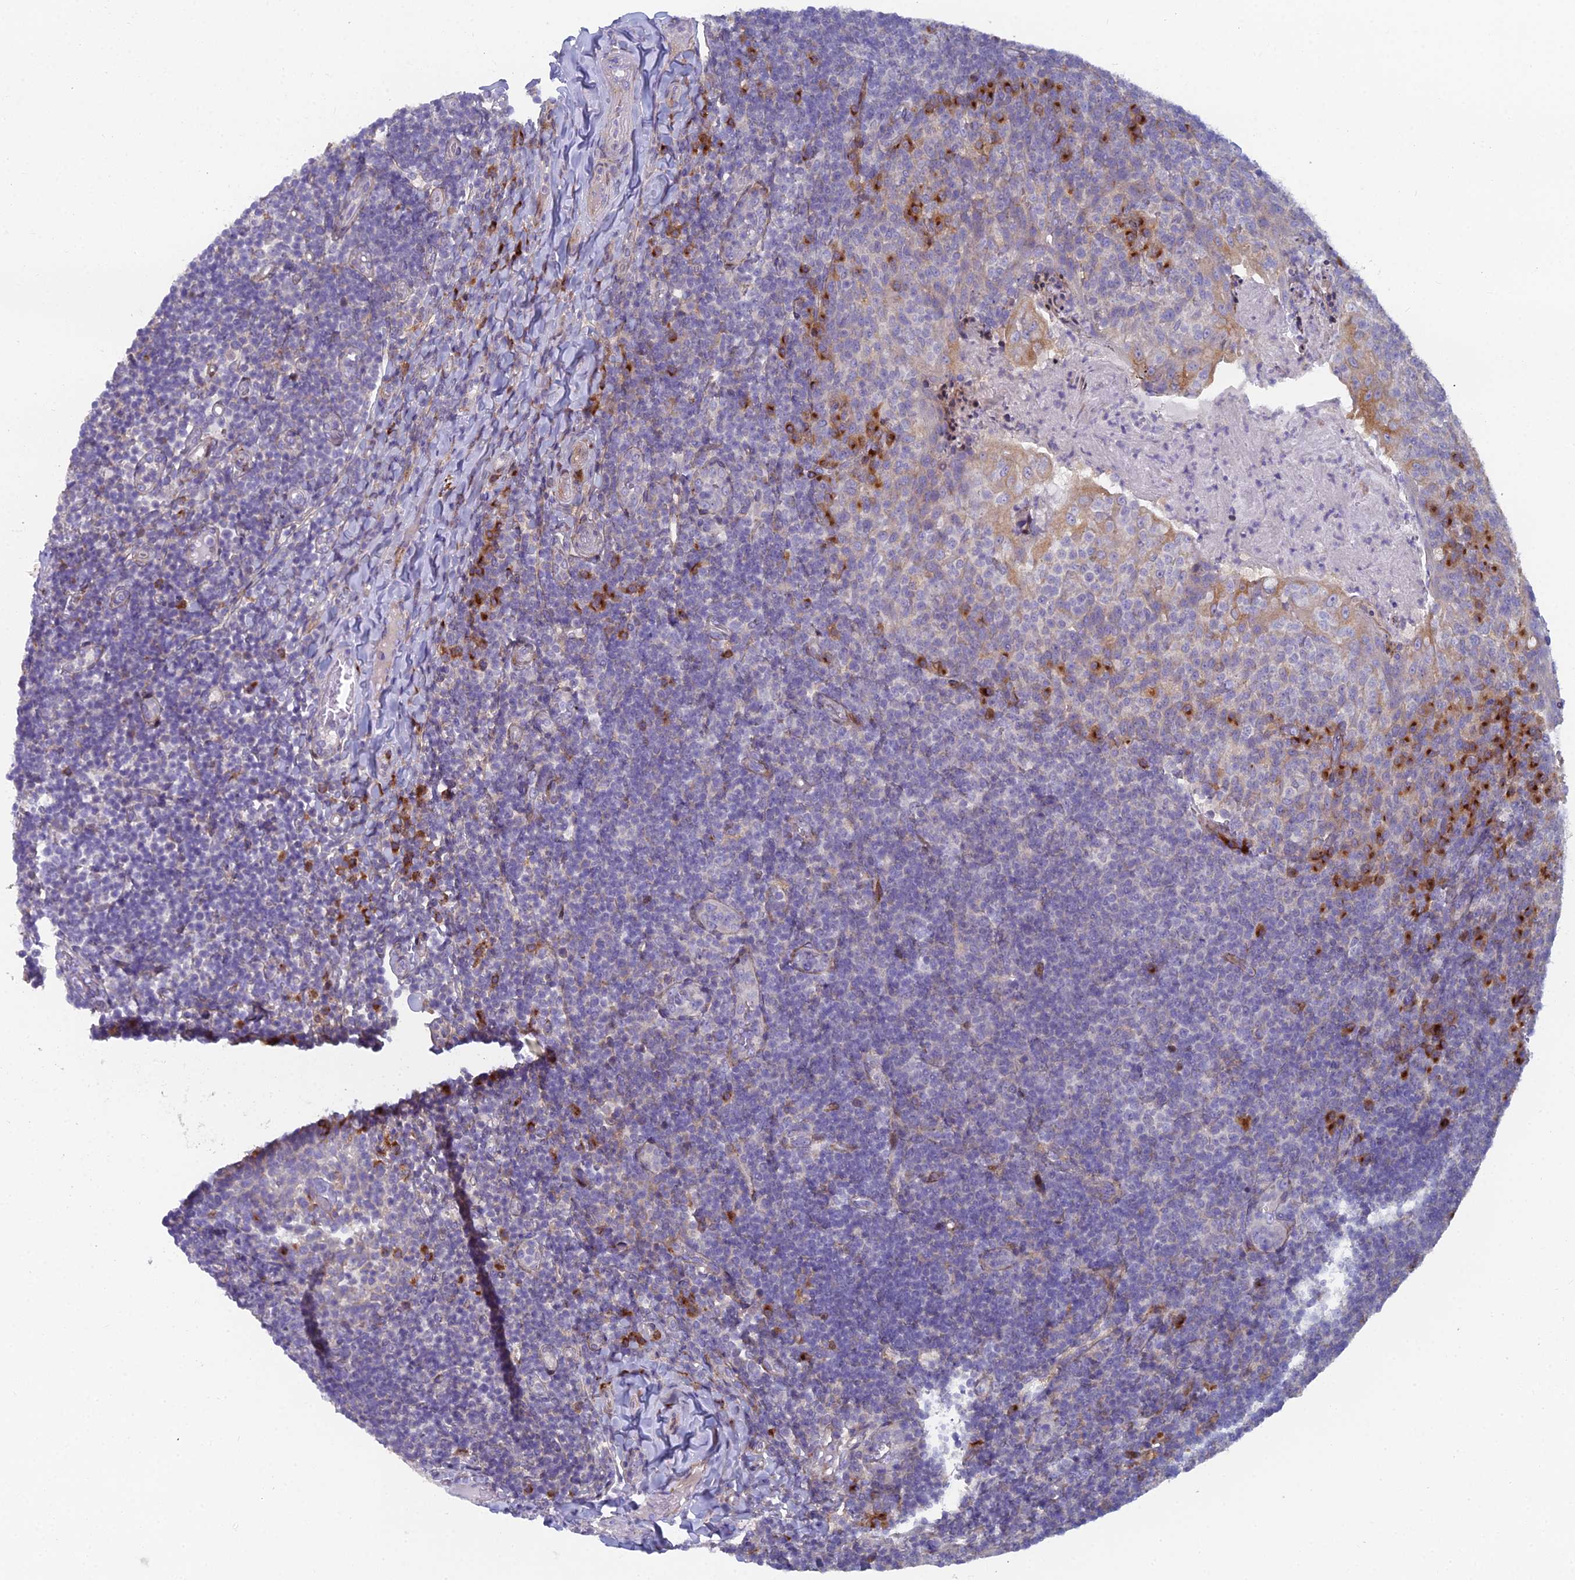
{"staining": {"intensity": "moderate", "quantity": "<25%", "location": "cytoplasmic/membranous"}, "tissue": "tonsil", "cell_type": "Germinal center cells", "image_type": "normal", "snomed": [{"axis": "morphology", "description": "Normal tissue, NOS"}, {"axis": "topography", "description": "Tonsil"}], "caption": "DAB (3,3'-diaminobenzidine) immunohistochemical staining of benign human tonsil shows moderate cytoplasmic/membranous protein expression in approximately <25% of germinal center cells.", "gene": "B9D2", "patient": {"sex": "female", "age": 10}}